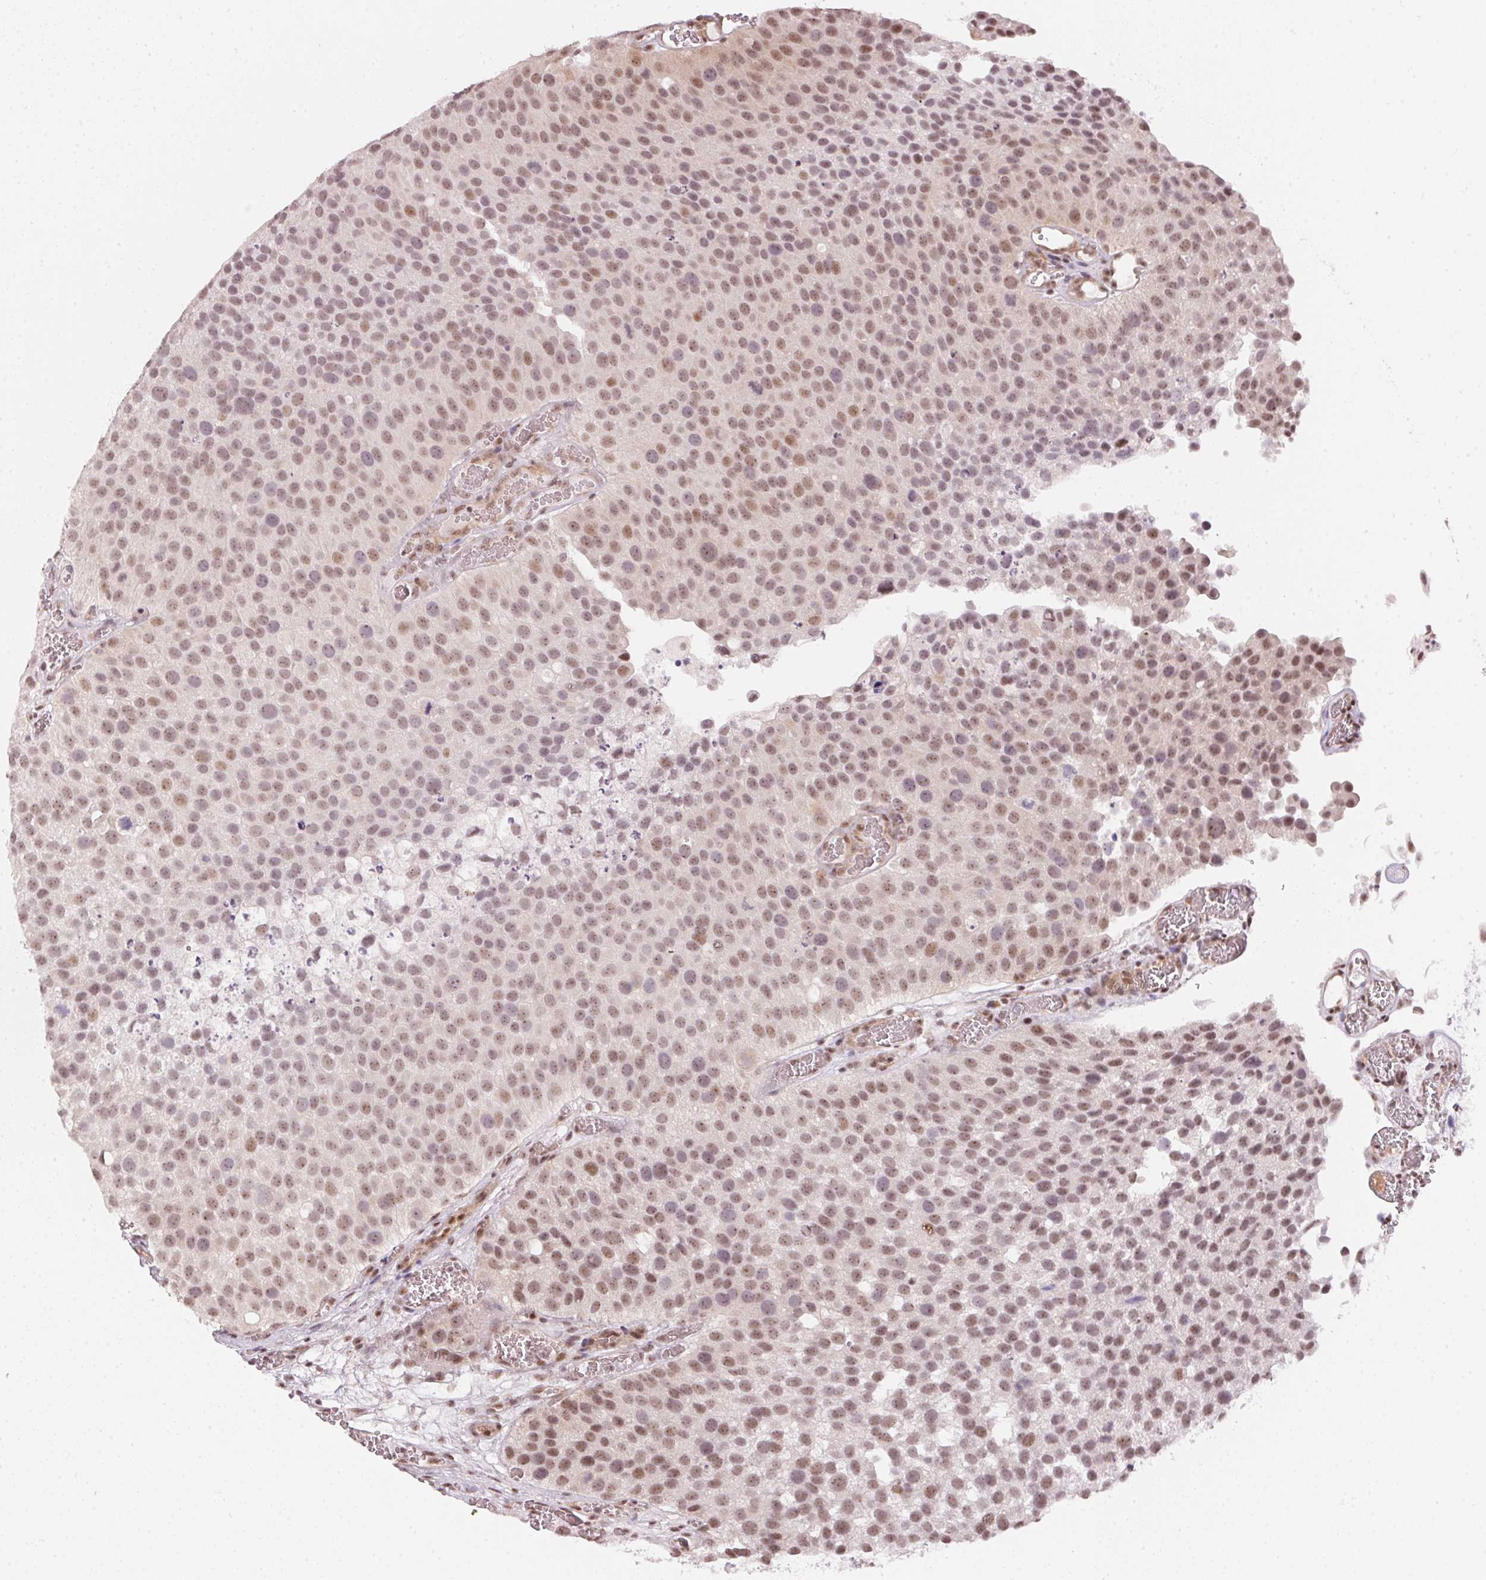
{"staining": {"intensity": "moderate", "quantity": ">75%", "location": "nuclear"}, "tissue": "urothelial cancer", "cell_type": "Tumor cells", "image_type": "cancer", "snomed": [{"axis": "morphology", "description": "Urothelial carcinoma, Low grade"}, {"axis": "topography", "description": "Urinary bladder"}], "caption": "This histopathology image exhibits low-grade urothelial carcinoma stained with IHC to label a protein in brown. The nuclear of tumor cells show moderate positivity for the protein. Nuclei are counter-stained blue.", "gene": "KAT6A", "patient": {"sex": "female", "age": 69}}